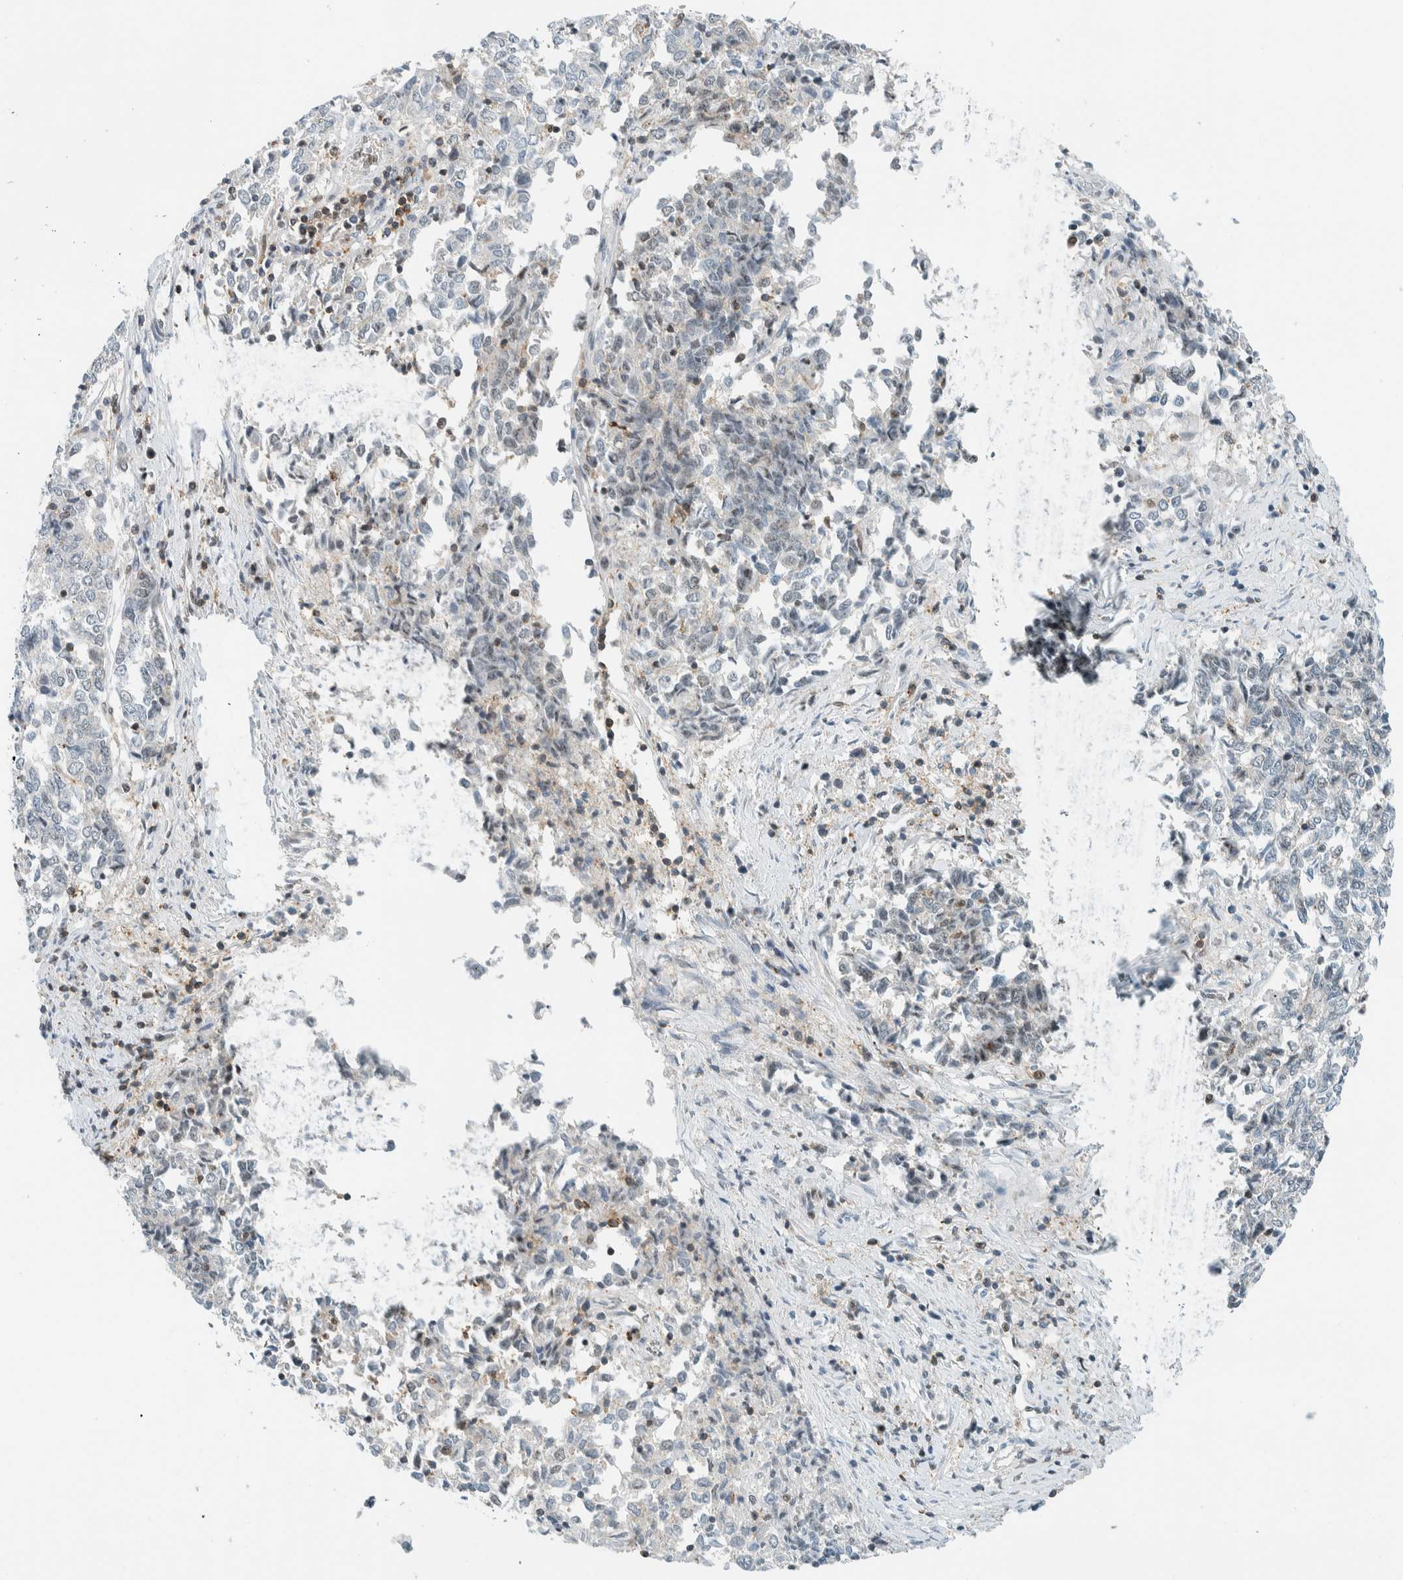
{"staining": {"intensity": "negative", "quantity": "none", "location": "none"}, "tissue": "endometrial cancer", "cell_type": "Tumor cells", "image_type": "cancer", "snomed": [{"axis": "morphology", "description": "Adenocarcinoma, NOS"}, {"axis": "topography", "description": "Endometrium"}], "caption": "Tumor cells are negative for brown protein staining in endometrial cancer (adenocarcinoma). Nuclei are stained in blue.", "gene": "CYSRT1", "patient": {"sex": "female", "age": 80}}